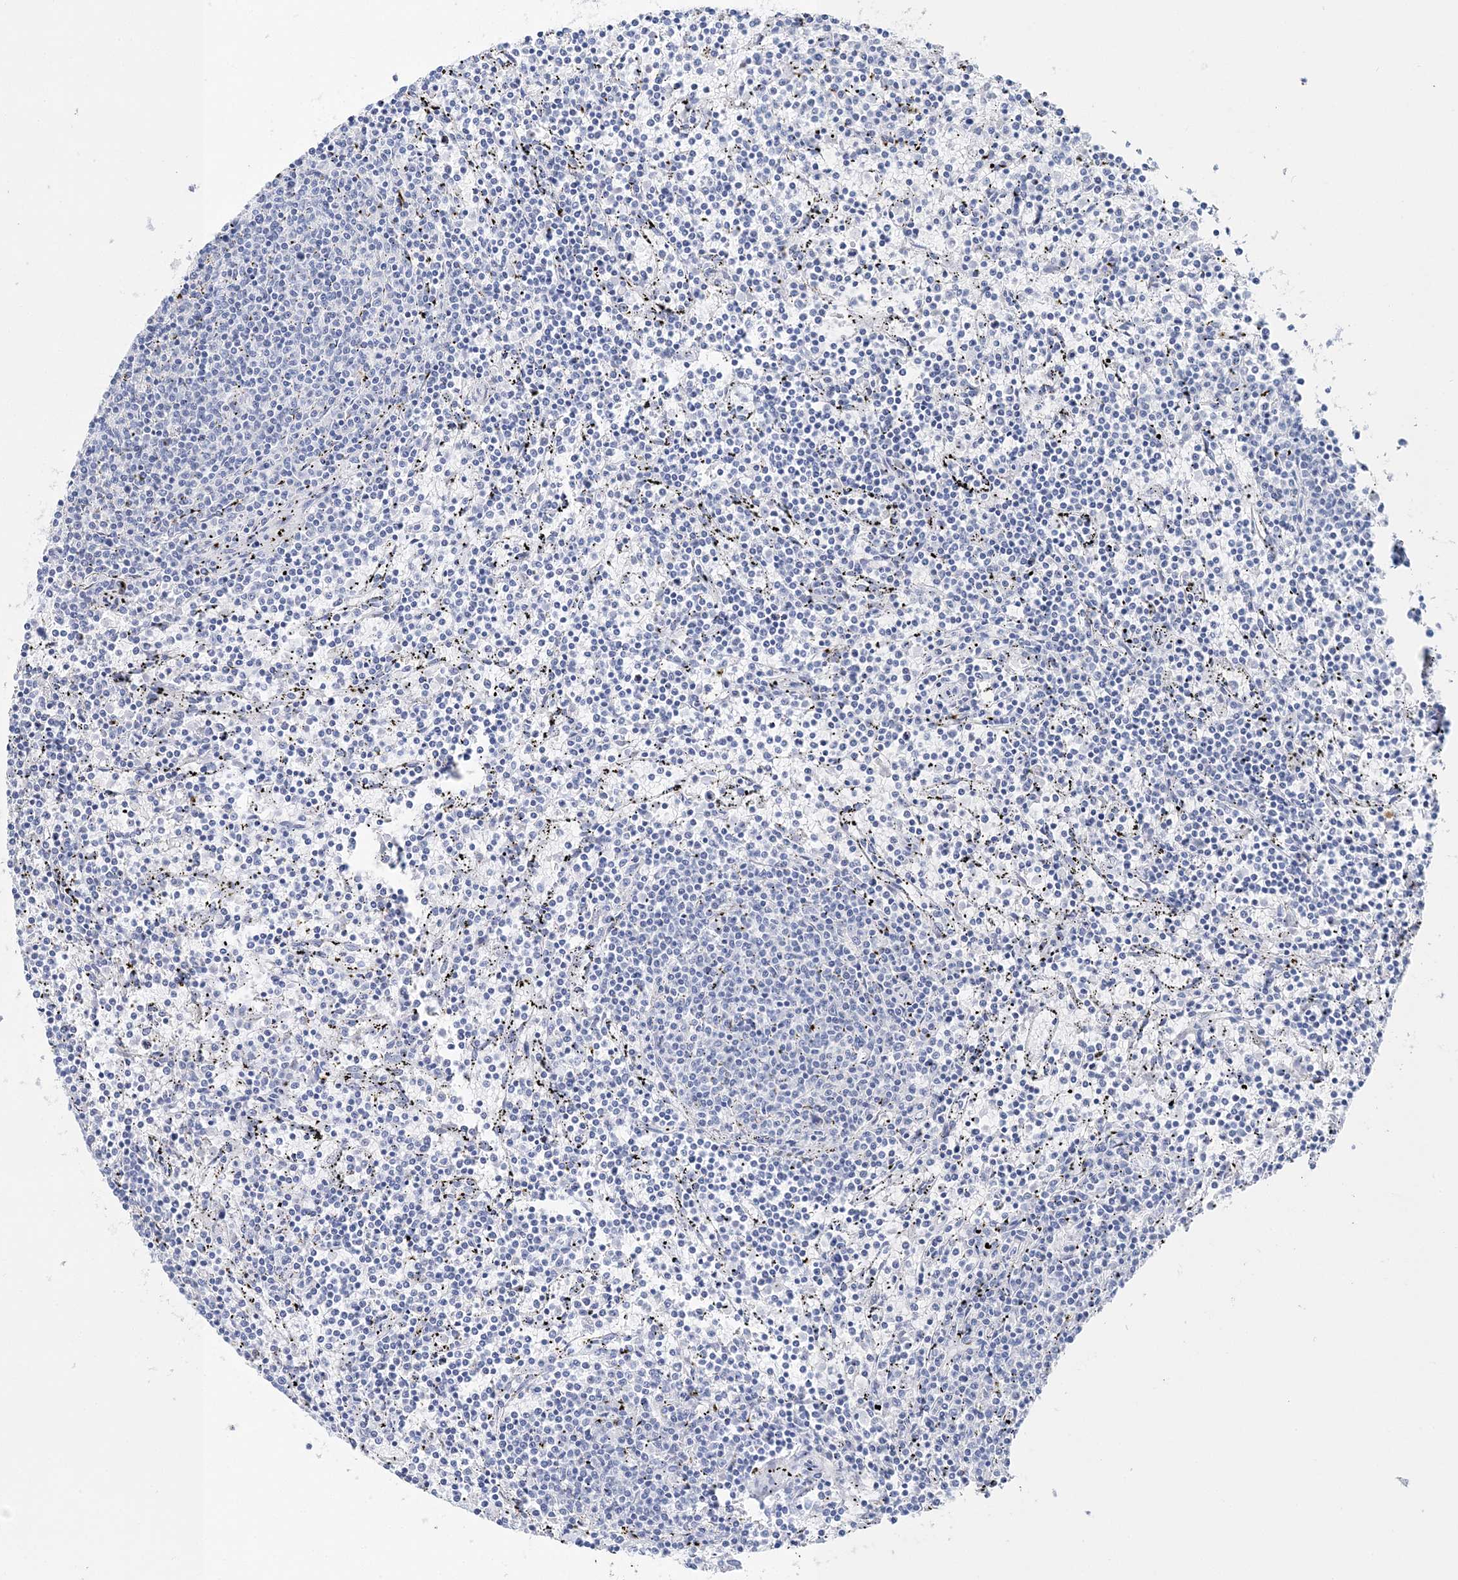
{"staining": {"intensity": "negative", "quantity": "none", "location": "none"}, "tissue": "lymphoma", "cell_type": "Tumor cells", "image_type": "cancer", "snomed": [{"axis": "morphology", "description": "Malignant lymphoma, non-Hodgkin's type, Low grade"}, {"axis": "topography", "description": "Spleen"}], "caption": "Lymphoma was stained to show a protein in brown. There is no significant staining in tumor cells. The staining is performed using DAB (3,3'-diaminobenzidine) brown chromogen with nuclei counter-stained in using hematoxylin.", "gene": "TSPYL6", "patient": {"sex": "female", "age": 50}}